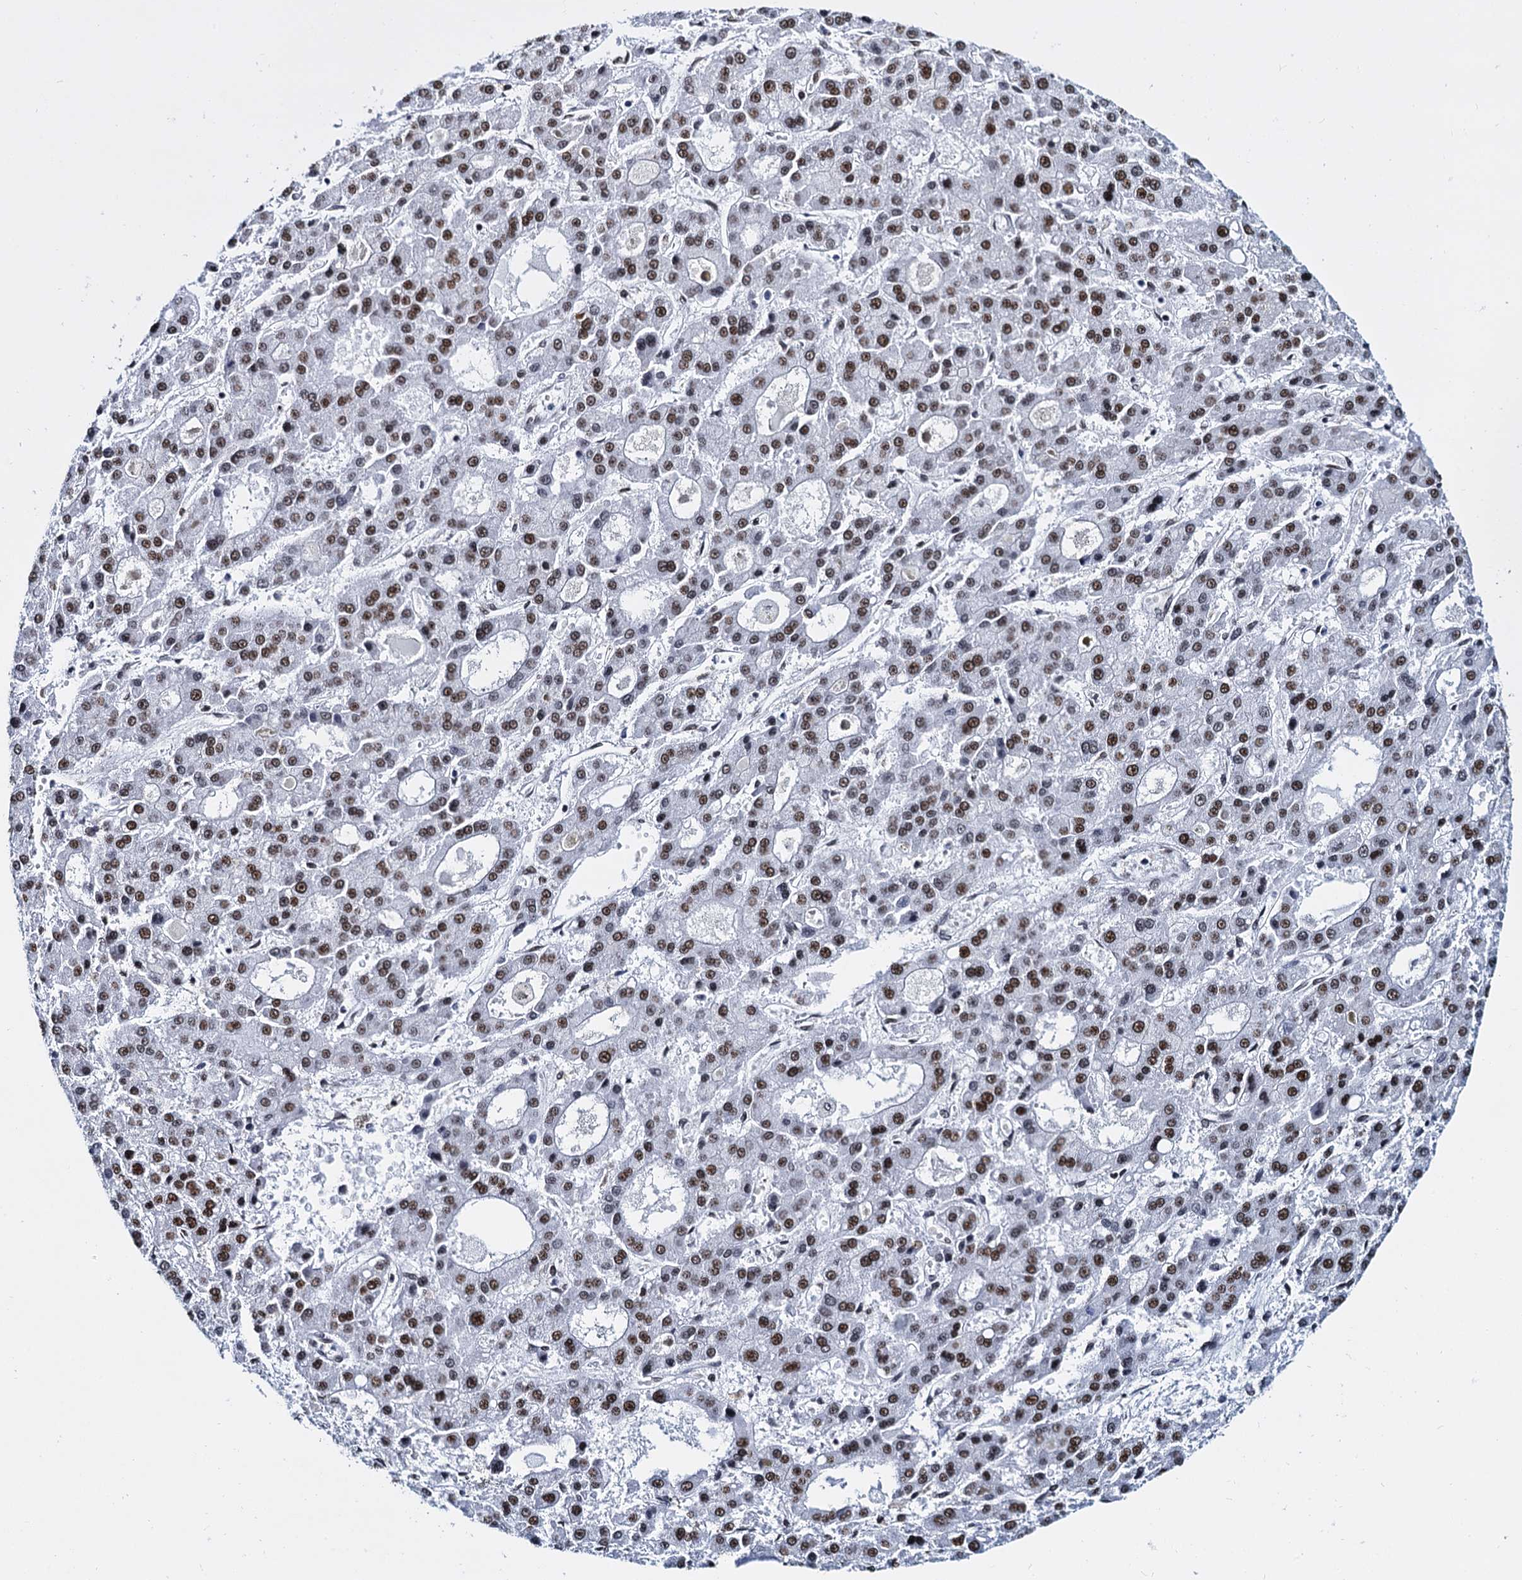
{"staining": {"intensity": "moderate", "quantity": ">75%", "location": "nuclear"}, "tissue": "liver cancer", "cell_type": "Tumor cells", "image_type": "cancer", "snomed": [{"axis": "morphology", "description": "Carcinoma, Hepatocellular, NOS"}, {"axis": "topography", "description": "Liver"}], "caption": "Protein staining of liver cancer tissue exhibits moderate nuclear staining in approximately >75% of tumor cells.", "gene": "CMAS", "patient": {"sex": "male", "age": 70}}